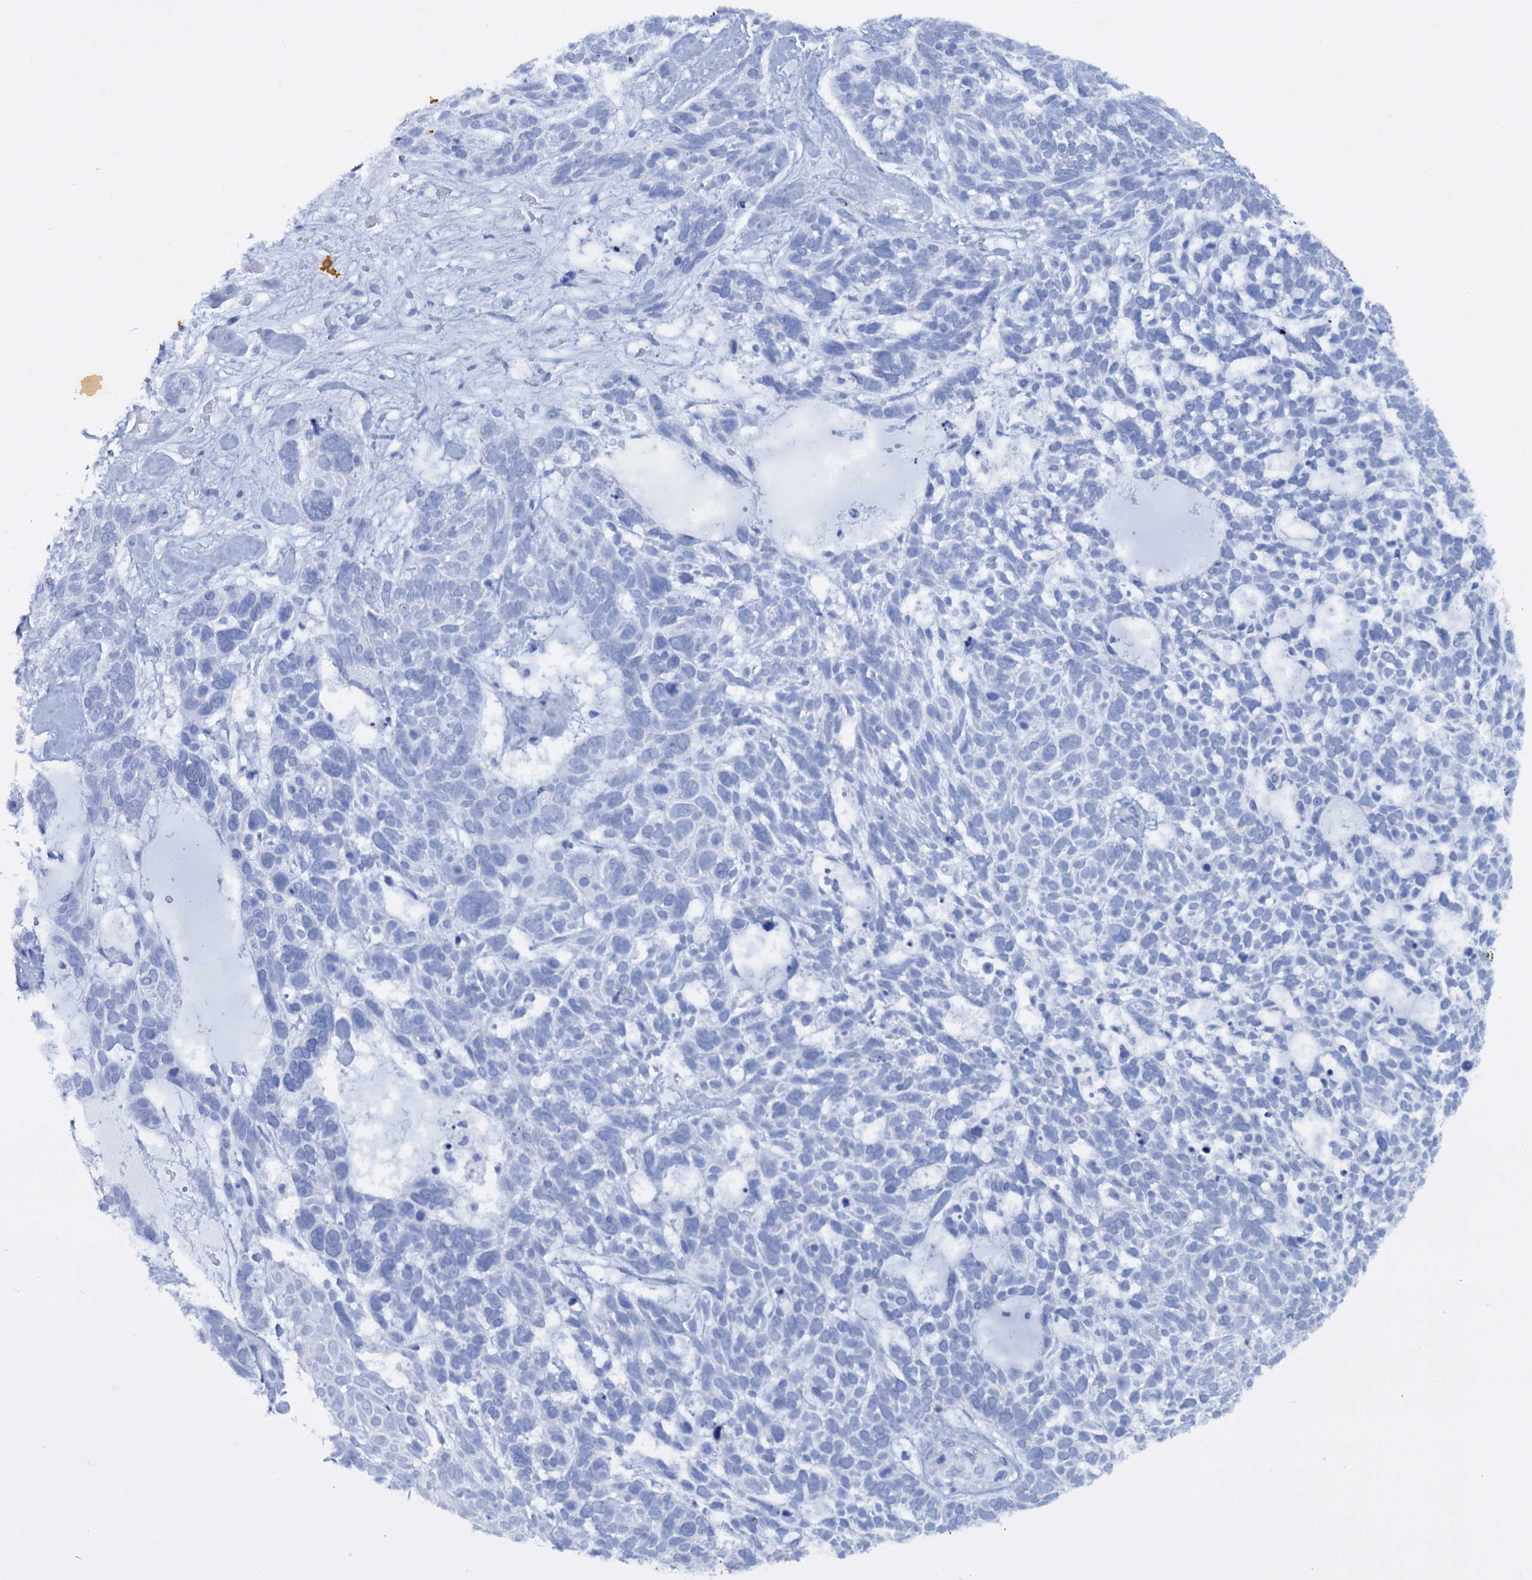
{"staining": {"intensity": "negative", "quantity": "none", "location": "none"}, "tissue": "skin cancer", "cell_type": "Tumor cells", "image_type": "cancer", "snomed": [{"axis": "morphology", "description": "Basal cell carcinoma"}, {"axis": "topography", "description": "Skin"}], "caption": "An immunohistochemistry image of skin cancer (basal cell carcinoma) is shown. There is no staining in tumor cells of skin cancer (basal cell carcinoma).", "gene": "ETFBKMT", "patient": {"sex": "male", "age": 88}}